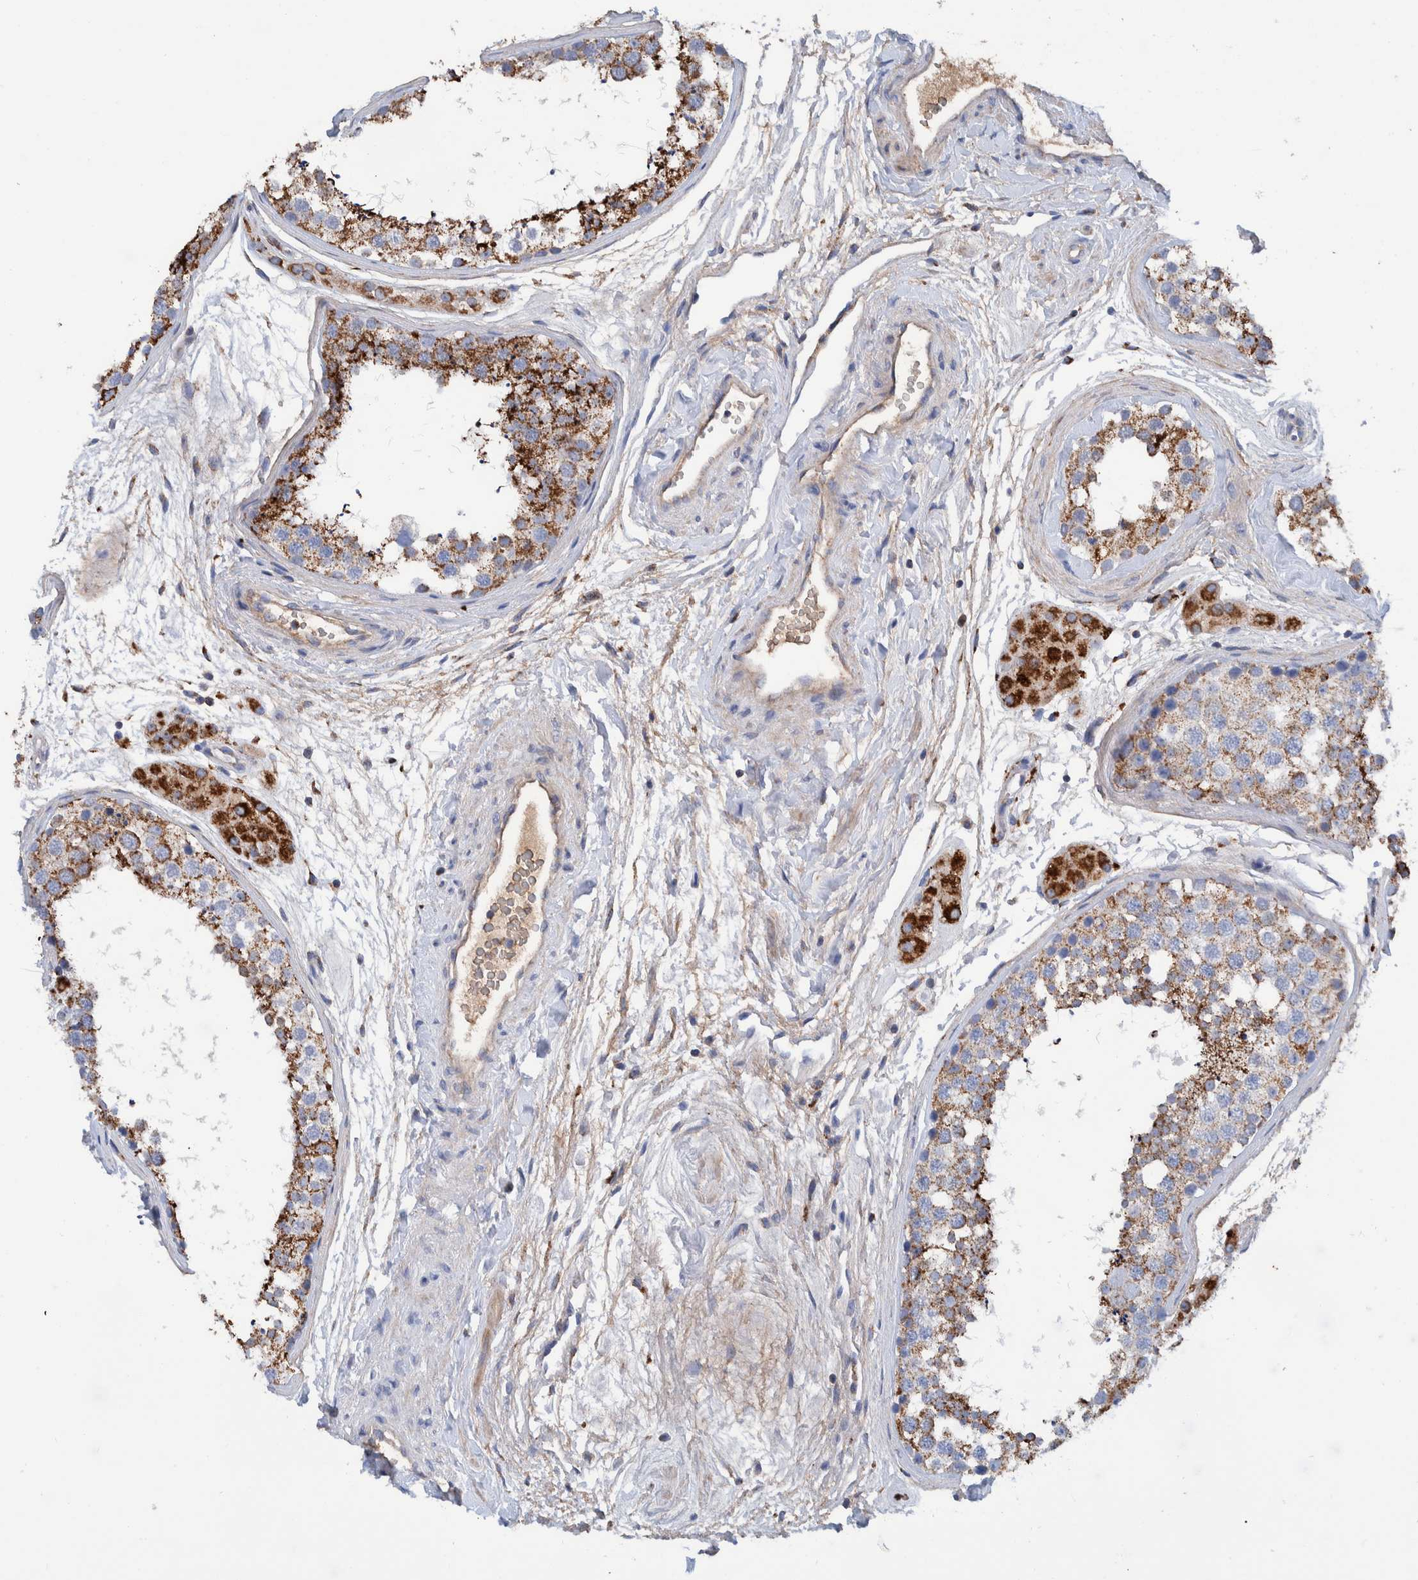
{"staining": {"intensity": "strong", "quantity": ">75%", "location": "cytoplasmic/membranous"}, "tissue": "testis", "cell_type": "Cells in seminiferous ducts", "image_type": "normal", "snomed": [{"axis": "morphology", "description": "Normal tissue, NOS"}, {"axis": "topography", "description": "Testis"}], "caption": "Testis stained for a protein (brown) shows strong cytoplasmic/membranous positive expression in approximately >75% of cells in seminiferous ducts.", "gene": "DECR1", "patient": {"sex": "male", "age": 56}}